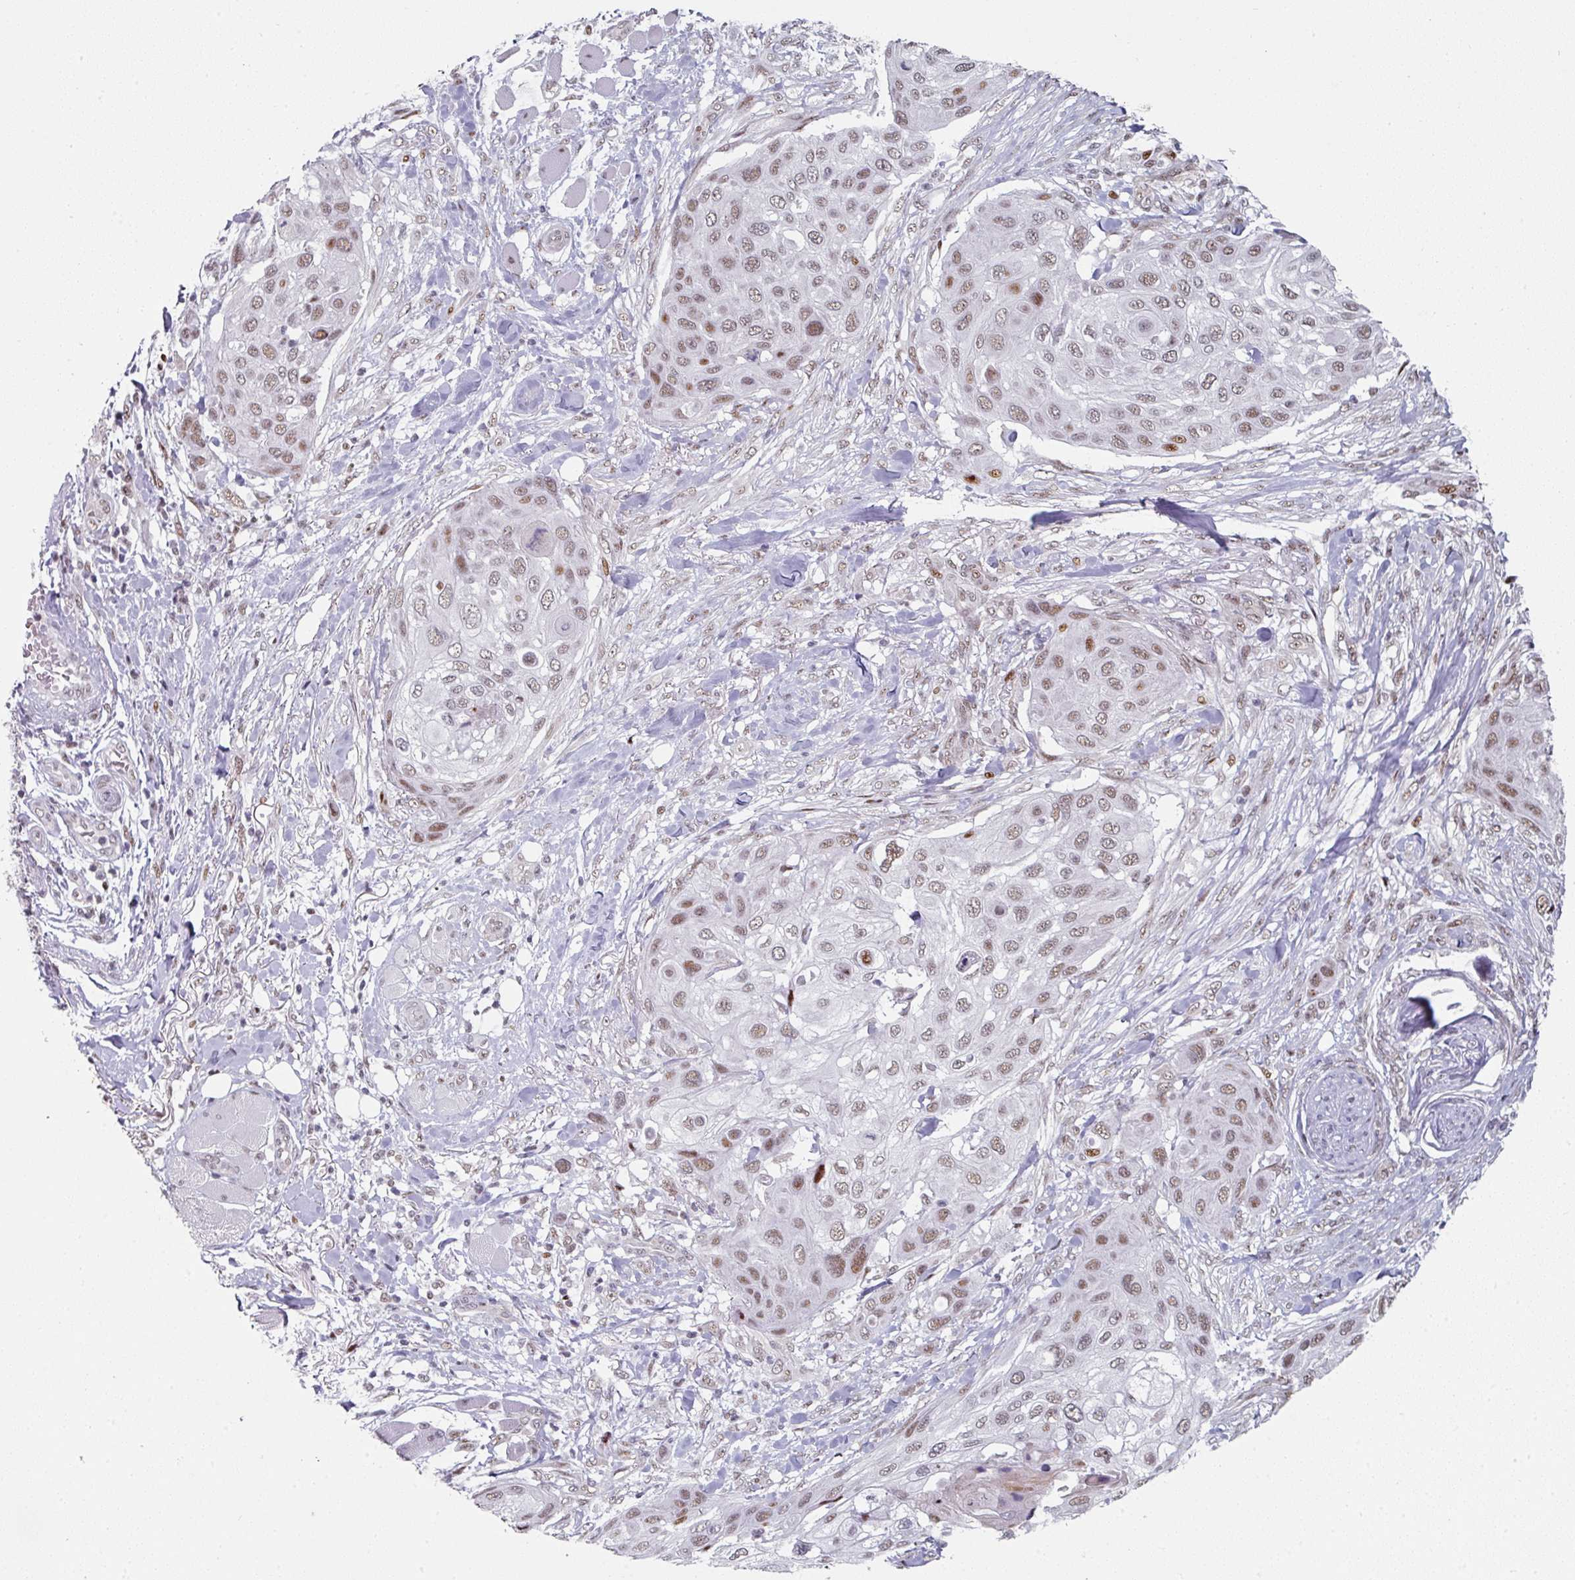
{"staining": {"intensity": "moderate", "quantity": ">75%", "location": "nuclear"}, "tissue": "skin cancer", "cell_type": "Tumor cells", "image_type": "cancer", "snomed": [{"axis": "morphology", "description": "Squamous cell carcinoma, NOS"}, {"axis": "topography", "description": "Skin"}], "caption": "Immunohistochemistry (IHC) staining of skin squamous cell carcinoma, which demonstrates medium levels of moderate nuclear expression in about >75% of tumor cells indicating moderate nuclear protein expression. The staining was performed using DAB (brown) for protein detection and nuclei were counterstained in hematoxylin (blue).", "gene": "SF3B5", "patient": {"sex": "female", "age": 87}}